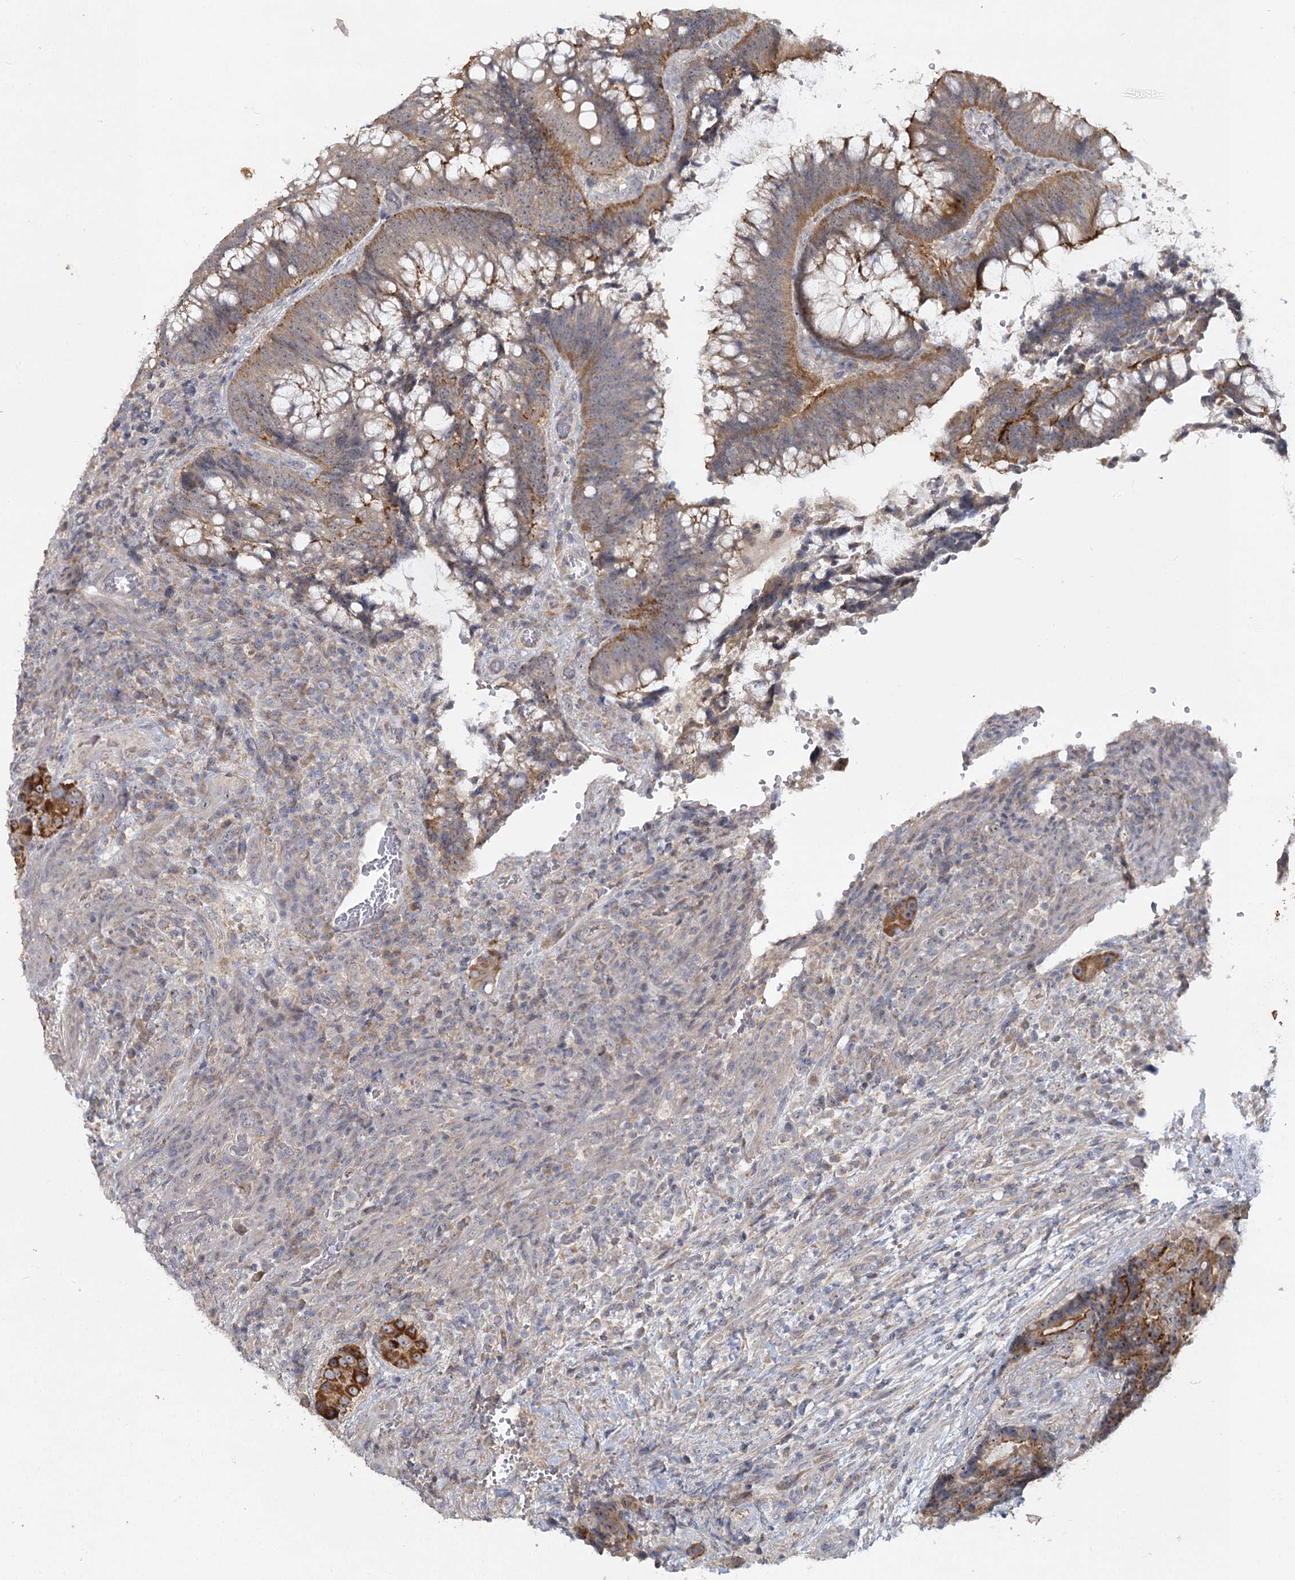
{"staining": {"intensity": "moderate", "quantity": "25%-75%", "location": "cytoplasmic/membranous"}, "tissue": "colorectal cancer", "cell_type": "Tumor cells", "image_type": "cancer", "snomed": [{"axis": "morphology", "description": "Adenocarcinoma, NOS"}, {"axis": "topography", "description": "Rectum"}], "caption": "This is an image of immunohistochemistry staining of colorectal adenocarcinoma, which shows moderate staining in the cytoplasmic/membranous of tumor cells.", "gene": "ANGPTL5", "patient": {"sex": "male", "age": 69}}